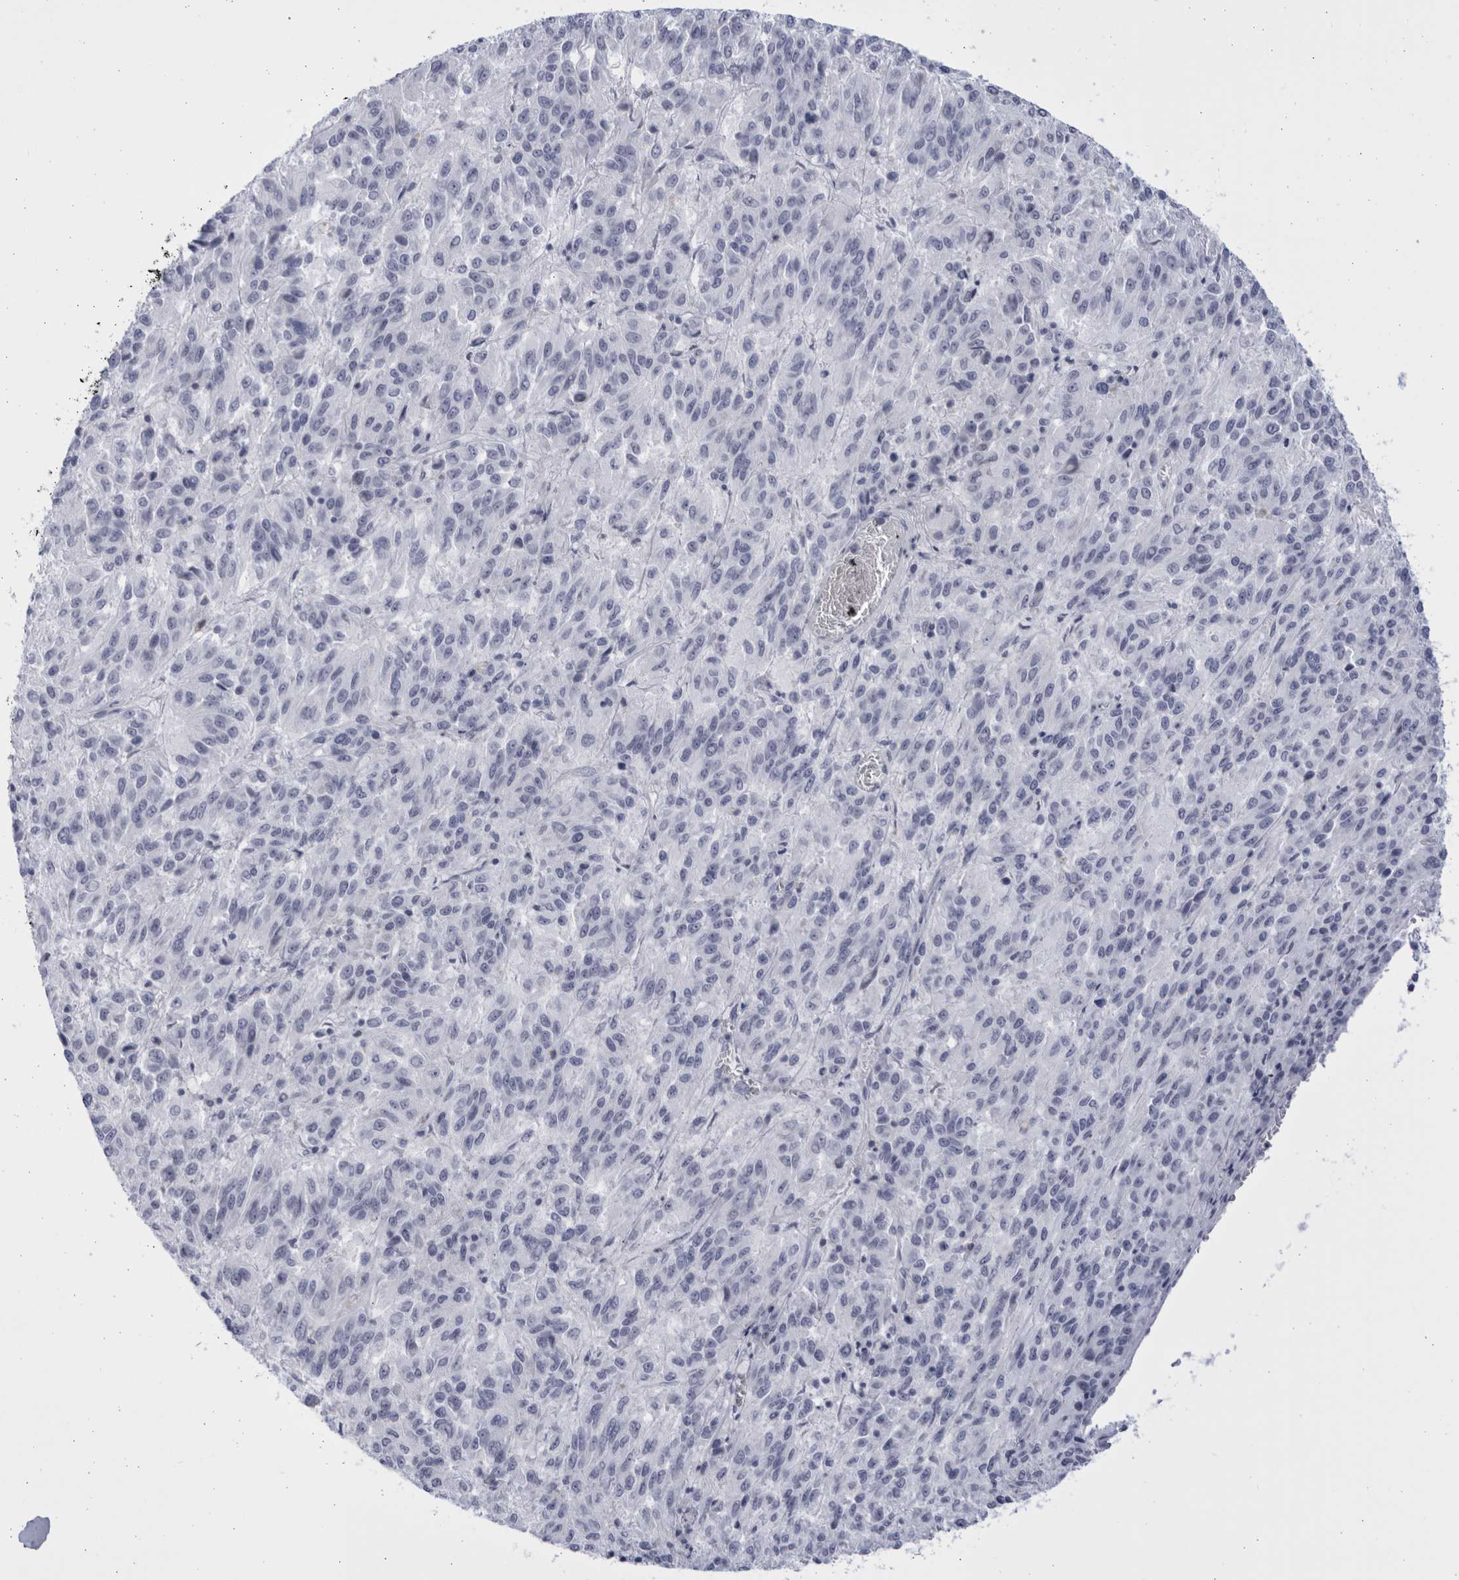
{"staining": {"intensity": "negative", "quantity": "none", "location": "none"}, "tissue": "melanoma", "cell_type": "Tumor cells", "image_type": "cancer", "snomed": [{"axis": "morphology", "description": "Malignant melanoma, Metastatic site"}, {"axis": "topography", "description": "Lung"}], "caption": "Immunohistochemistry histopathology image of malignant melanoma (metastatic site) stained for a protein (brown), which shows no positivity in tumor cells. Nuclei are stained in blue.", "gene": "CCDC181", "patient": {"sex": "male", "age": 64}}